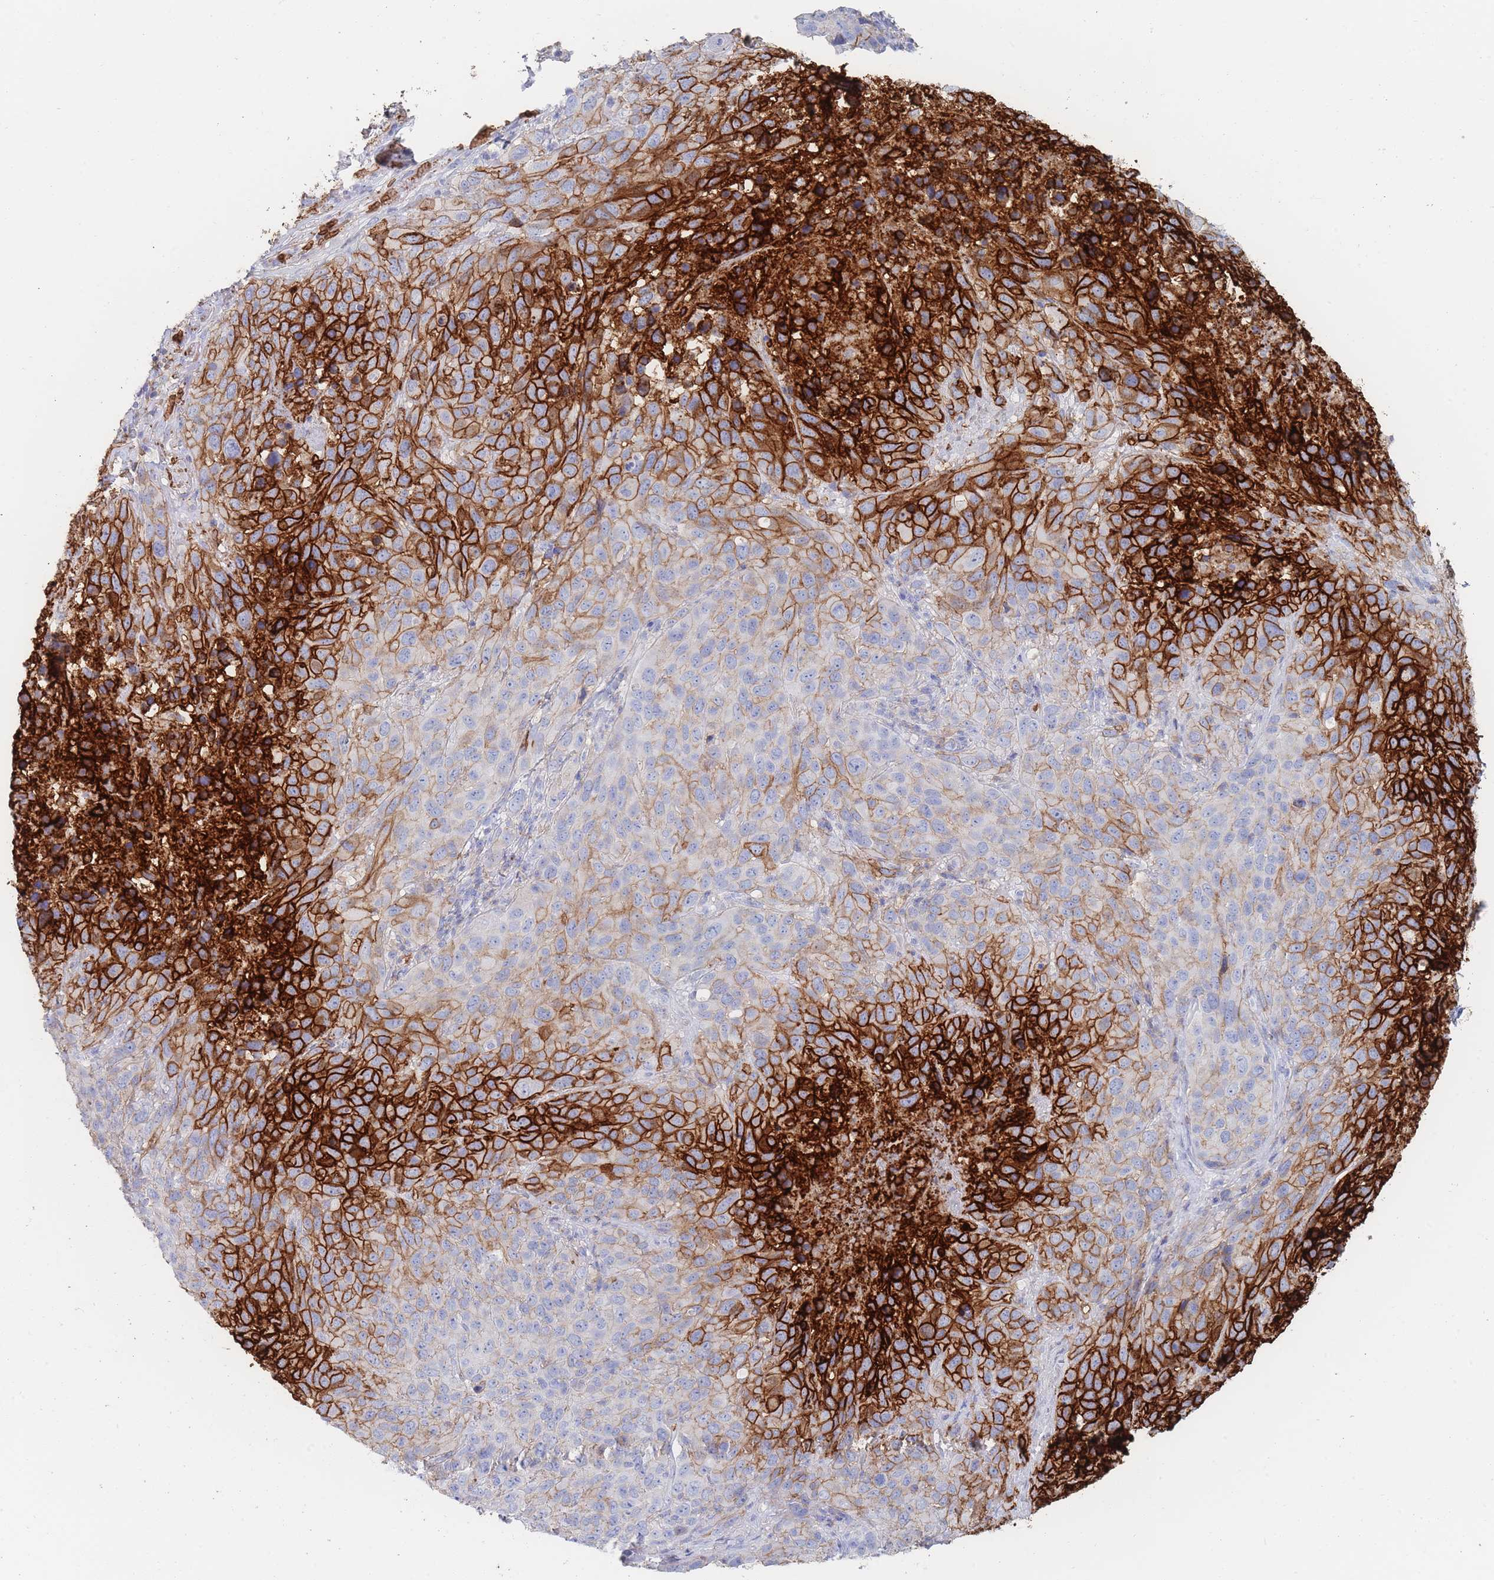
{"staining": {"intensity": "strong", "quantity": "25%-75%", "location": "cytoplasmic/membranous"}, "tissue": "cervical cancer", "cell_type": "Tumor cells", "image_type": "cancer", "snomed": [{"axis": "morphology", "description": "Squamous cell carcinoma, NOS"}, {"axis": "topography", "description": "Cervix"}], "caption": "Immunohistochemical staining of cervical cancer demonstrates high levels of strong cytoplasmic/membranous protein staining in approximately 25%-75% of tumor cells.", "gene": "SLC2A1", "patient": {"sex": "female", "age": 51}}